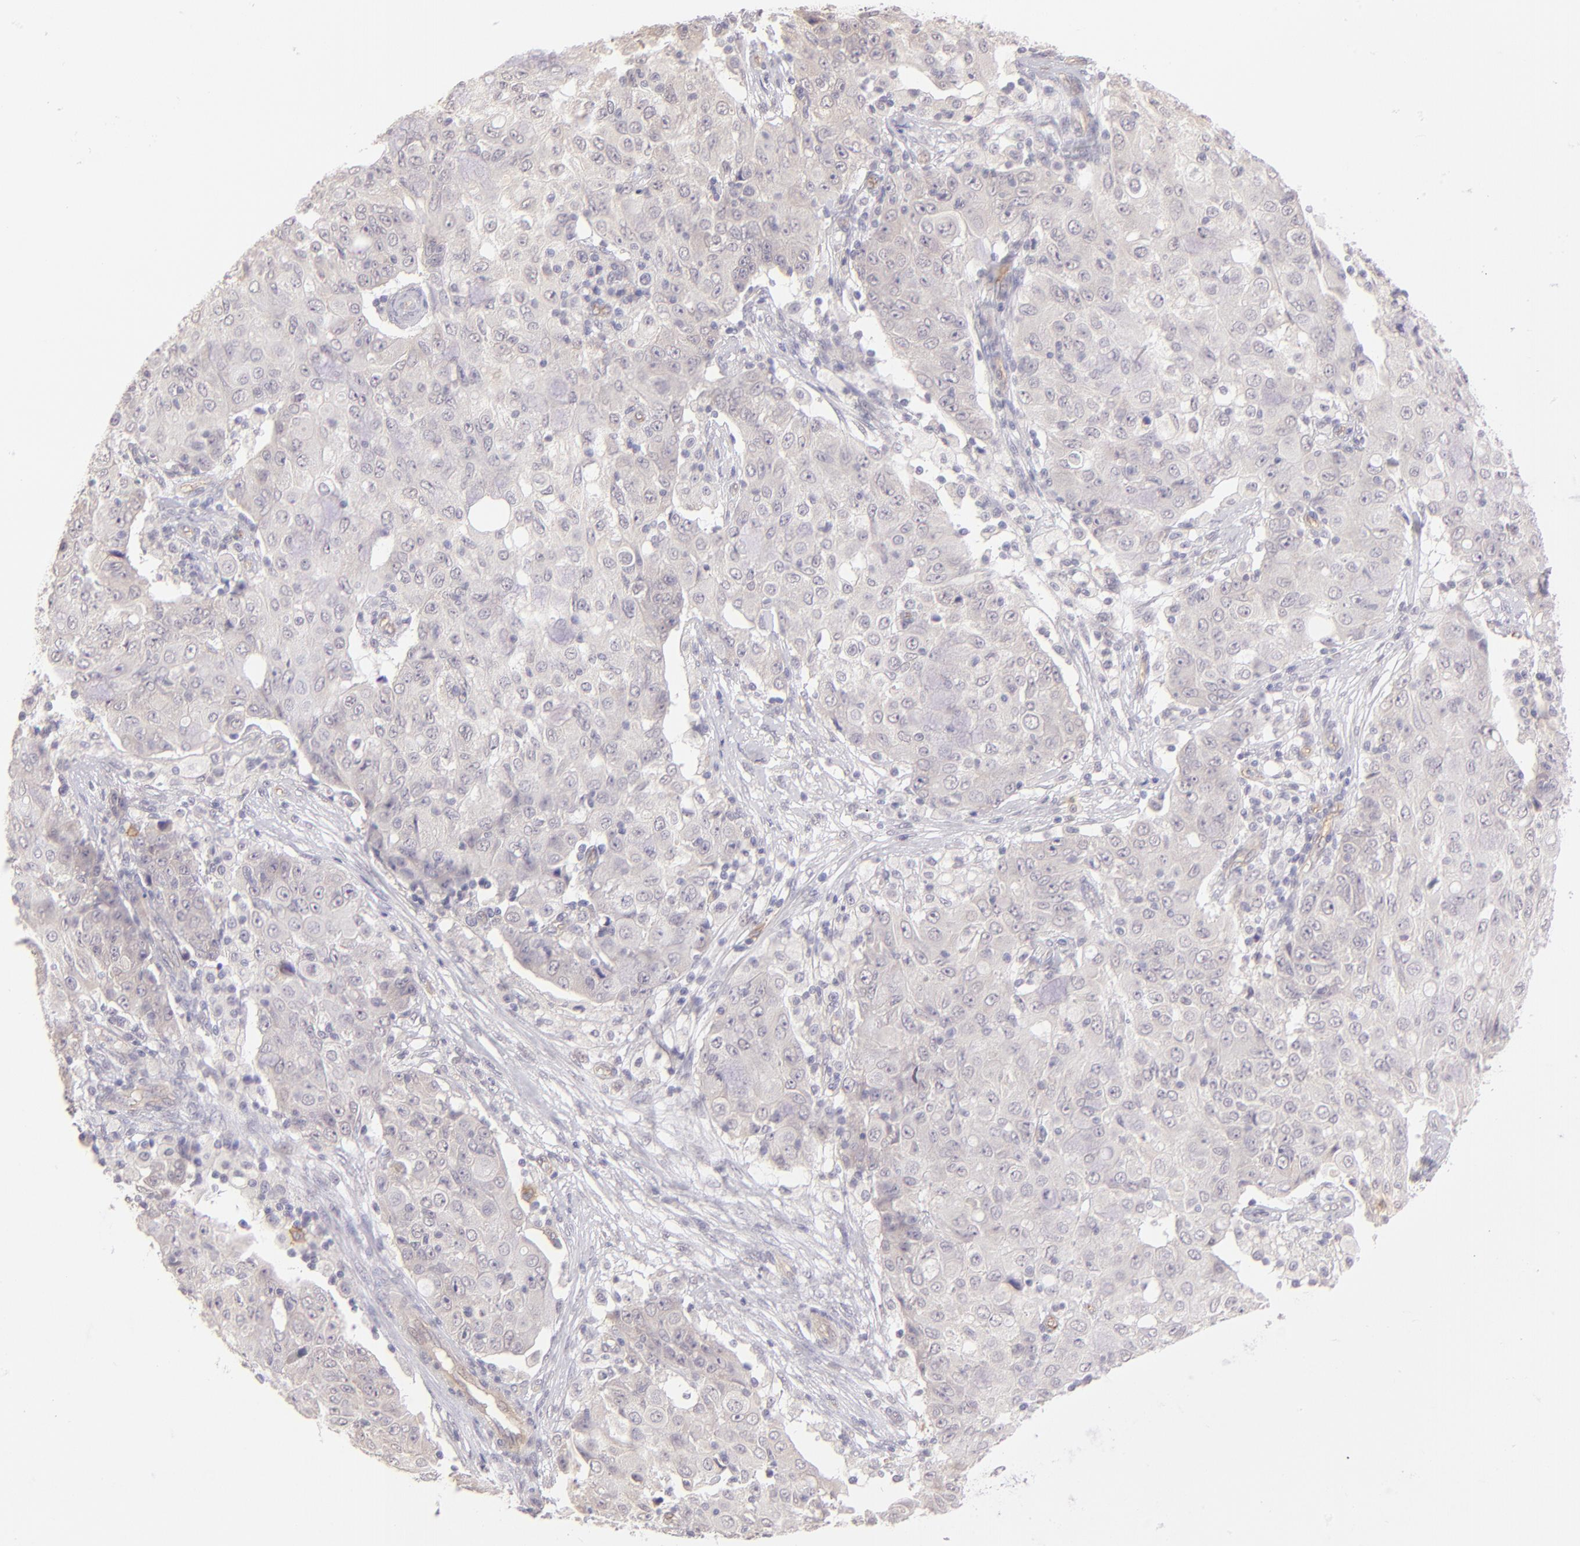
{"staining": {"intensity": "weak", "quantity": "<25%", "location": "cytoplasmic/membranous"}, "tissue": "ovarian cancer", "cell_type": "Tumor cells", "image_type": "cancer", "snomed": [{"axis": "morphology", "description": "Carcinoma, endometroid"}, {"axis": "topography", "description": "Ovary"}], "caption": "Immunohistochemistry (IHC) histopathology image of endometroid carcinoma (ovarian) stained for a protein (brown), which shows no expression in tumor cells.", "gene": "THBD", "patient": {"sex": "female", "age": 42}}